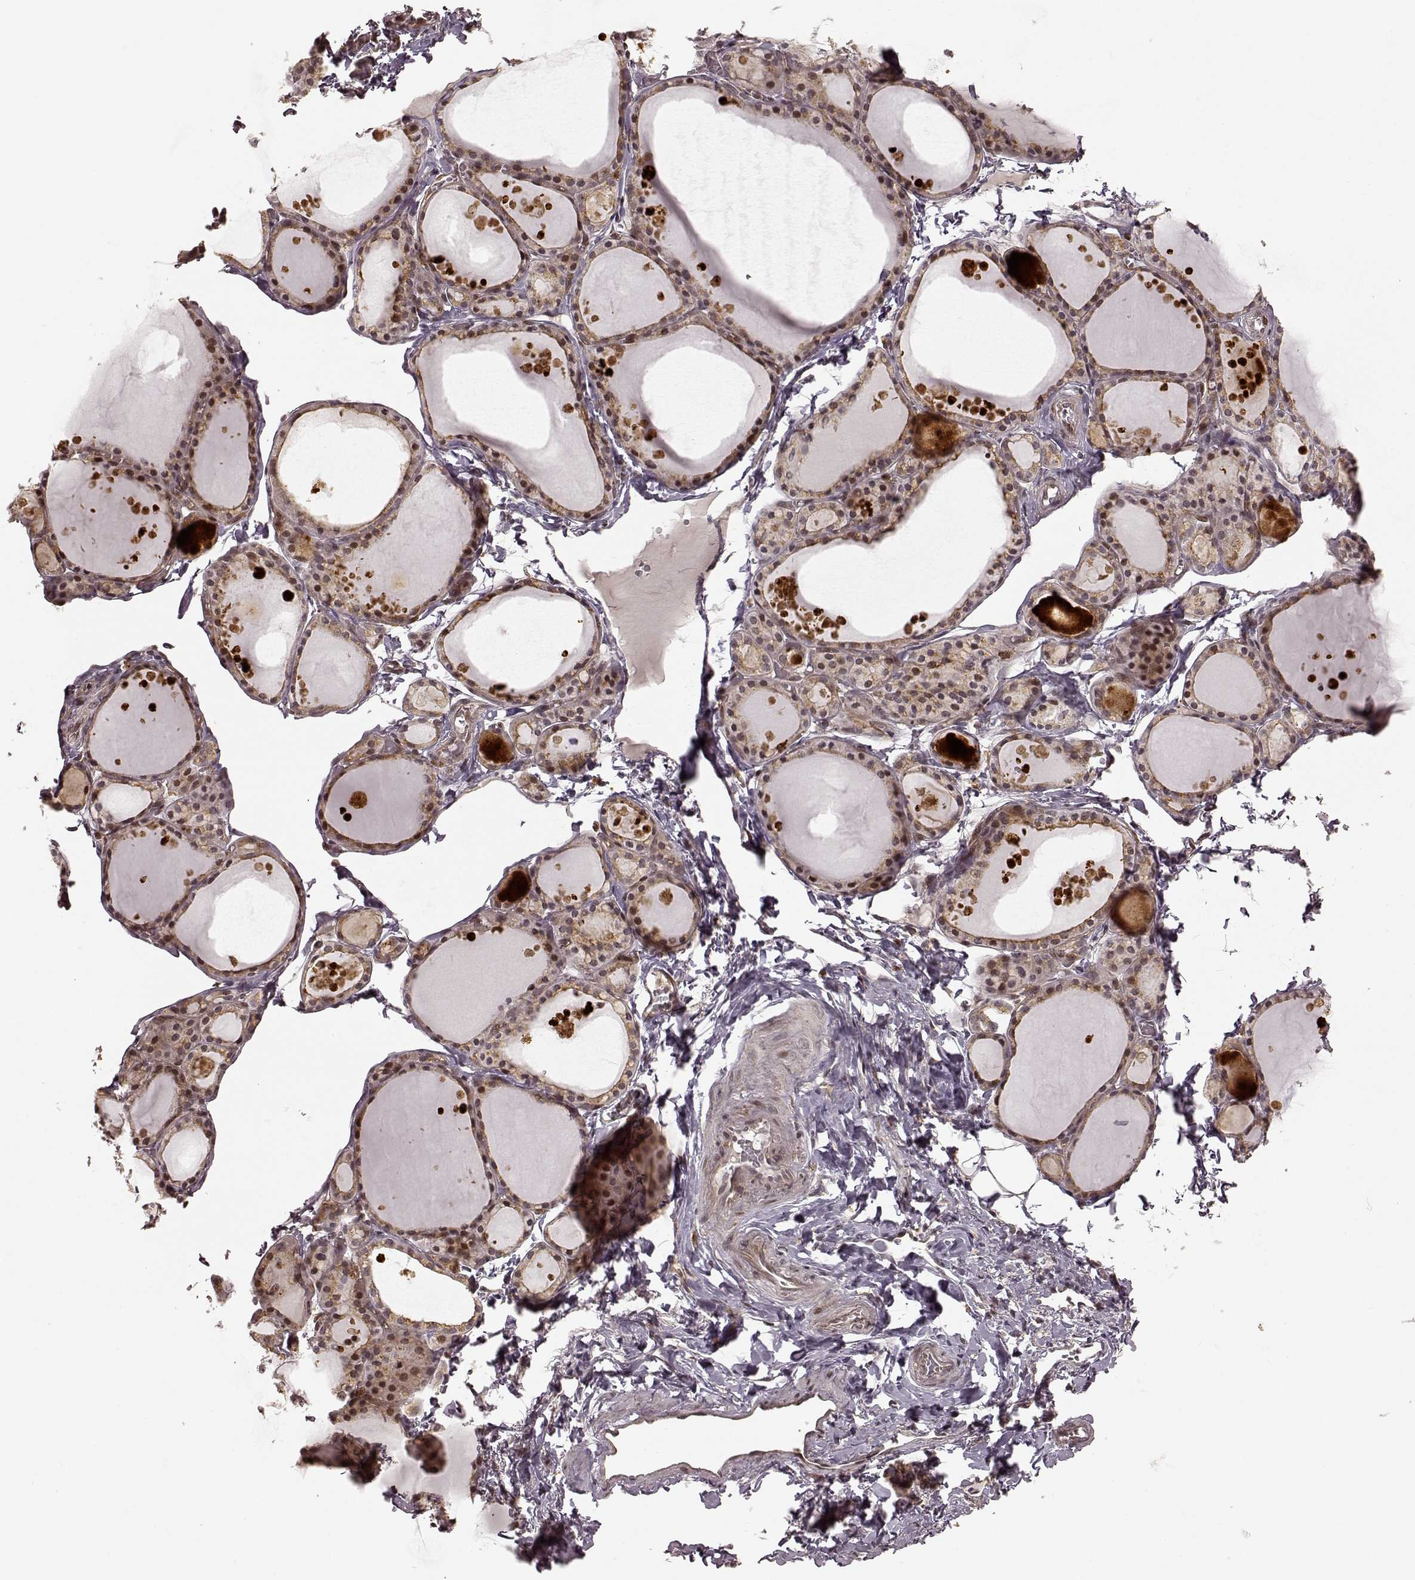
{"staining": {"intensity": "moderate", "quantity": "25%-75%", "location": "cytoplasmic/membranous"}, "tissue": "thyroid gland", "cell_type": "Glandular cells", "image_type": "normal", "snomed": [{"axis": "morphology", "description": "Normal tissue, NOS"}, {"axis": "topography", "description": "Thyroid gland"}], "caption": "High-power microscopy captured an immunohistochemistry image of normal thyroid gland, revealing moderate cytoplasmic/membranous staining in about 25%-75% of glandular cells.", "gene": "SLC12A9", "patient": {"sex": "male", "age": 68}}